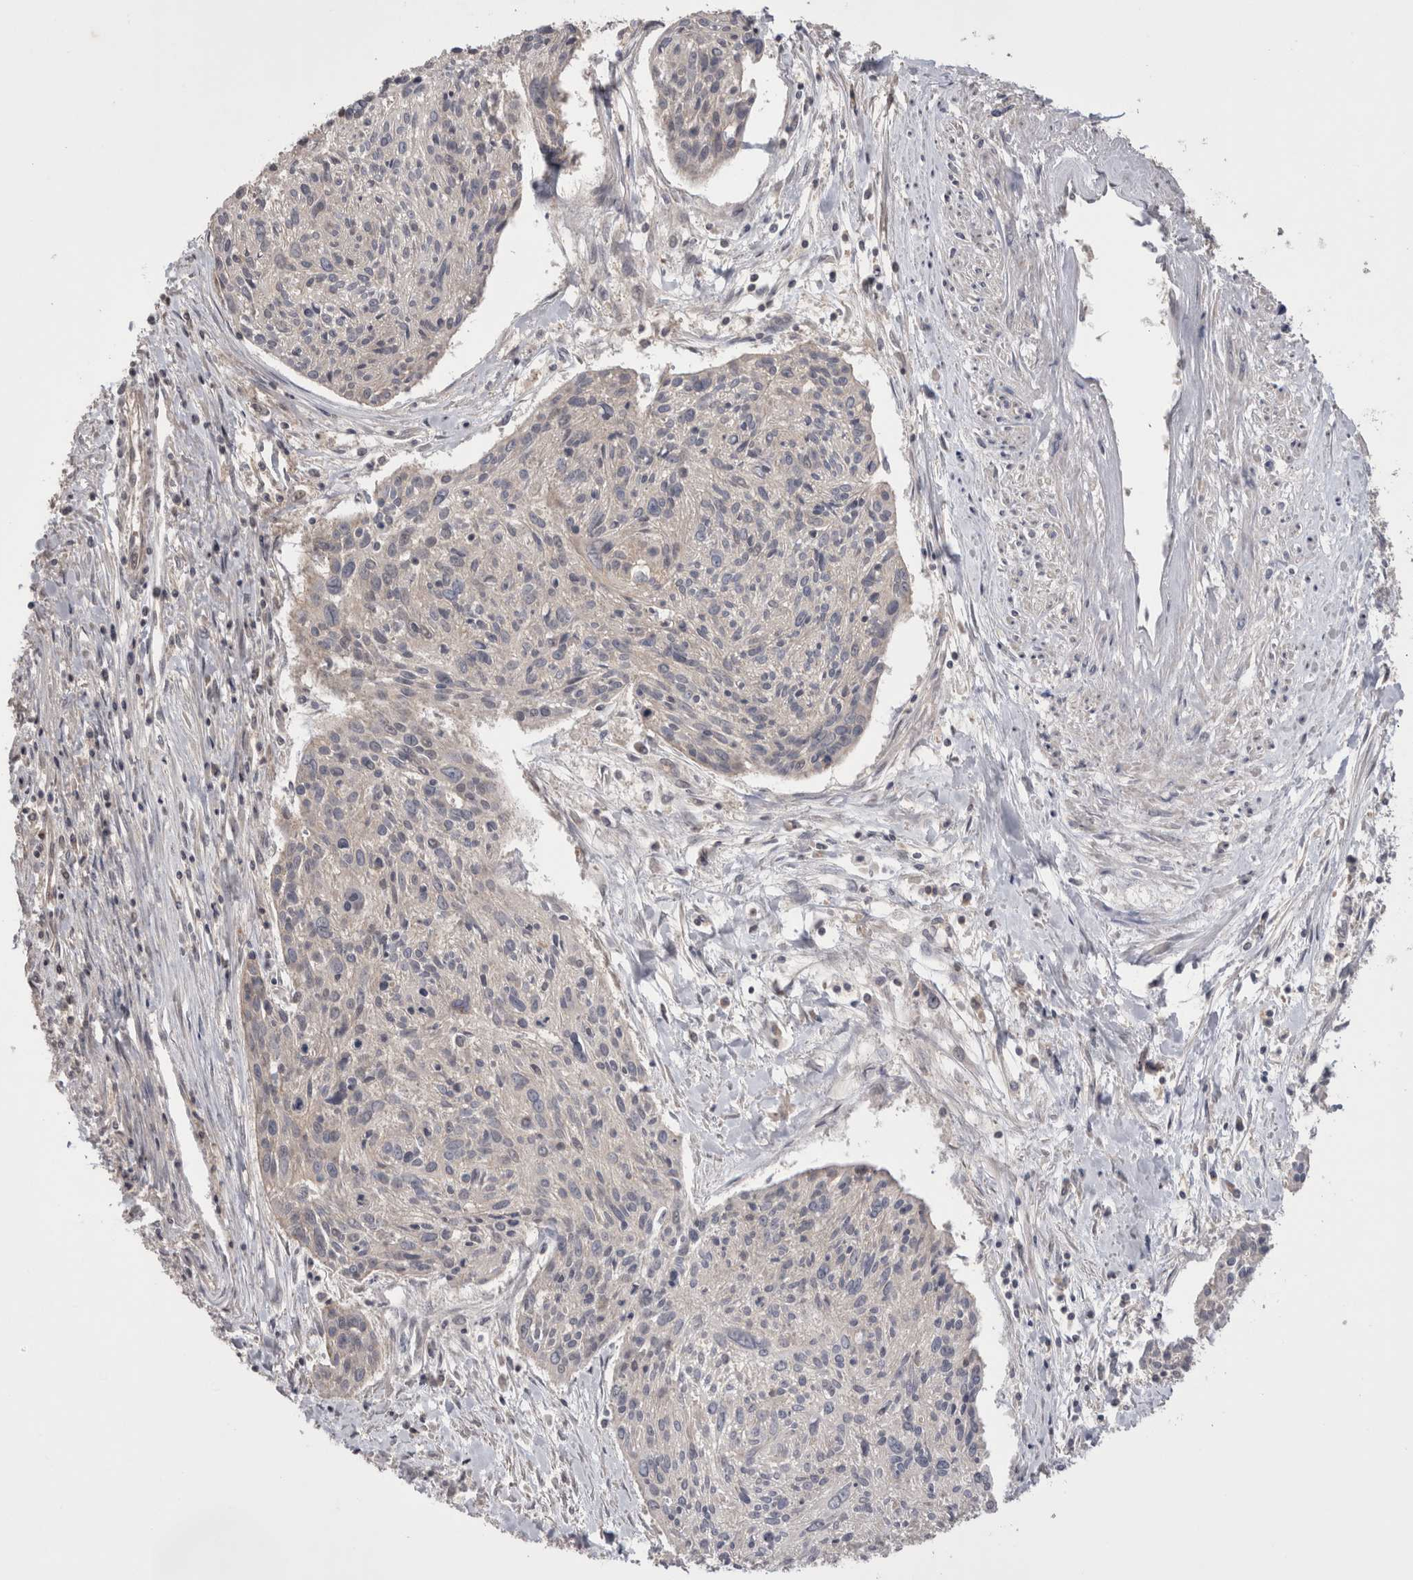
{"staining": {"intensity": "negative", "quantity": "none", "location": "none"}, "tissue": "cervical cancer", "cell_type": "Tumor cells", "image_type": "cancer", "snomed": [{"axis": "morphology", "description": "Squamous cell carcinoma, NOS"}, {"axis": "topography", "description": "Cervix"}], "caption": "DAB (3,3'-diaminobenzidine) immunohistochemical staining of cervical cancer (squamous cell carcinoma) exhibits no significant expression in tumor cells.", "gene": "OTOR", "patient": {"sex": "female", "age": 51}}